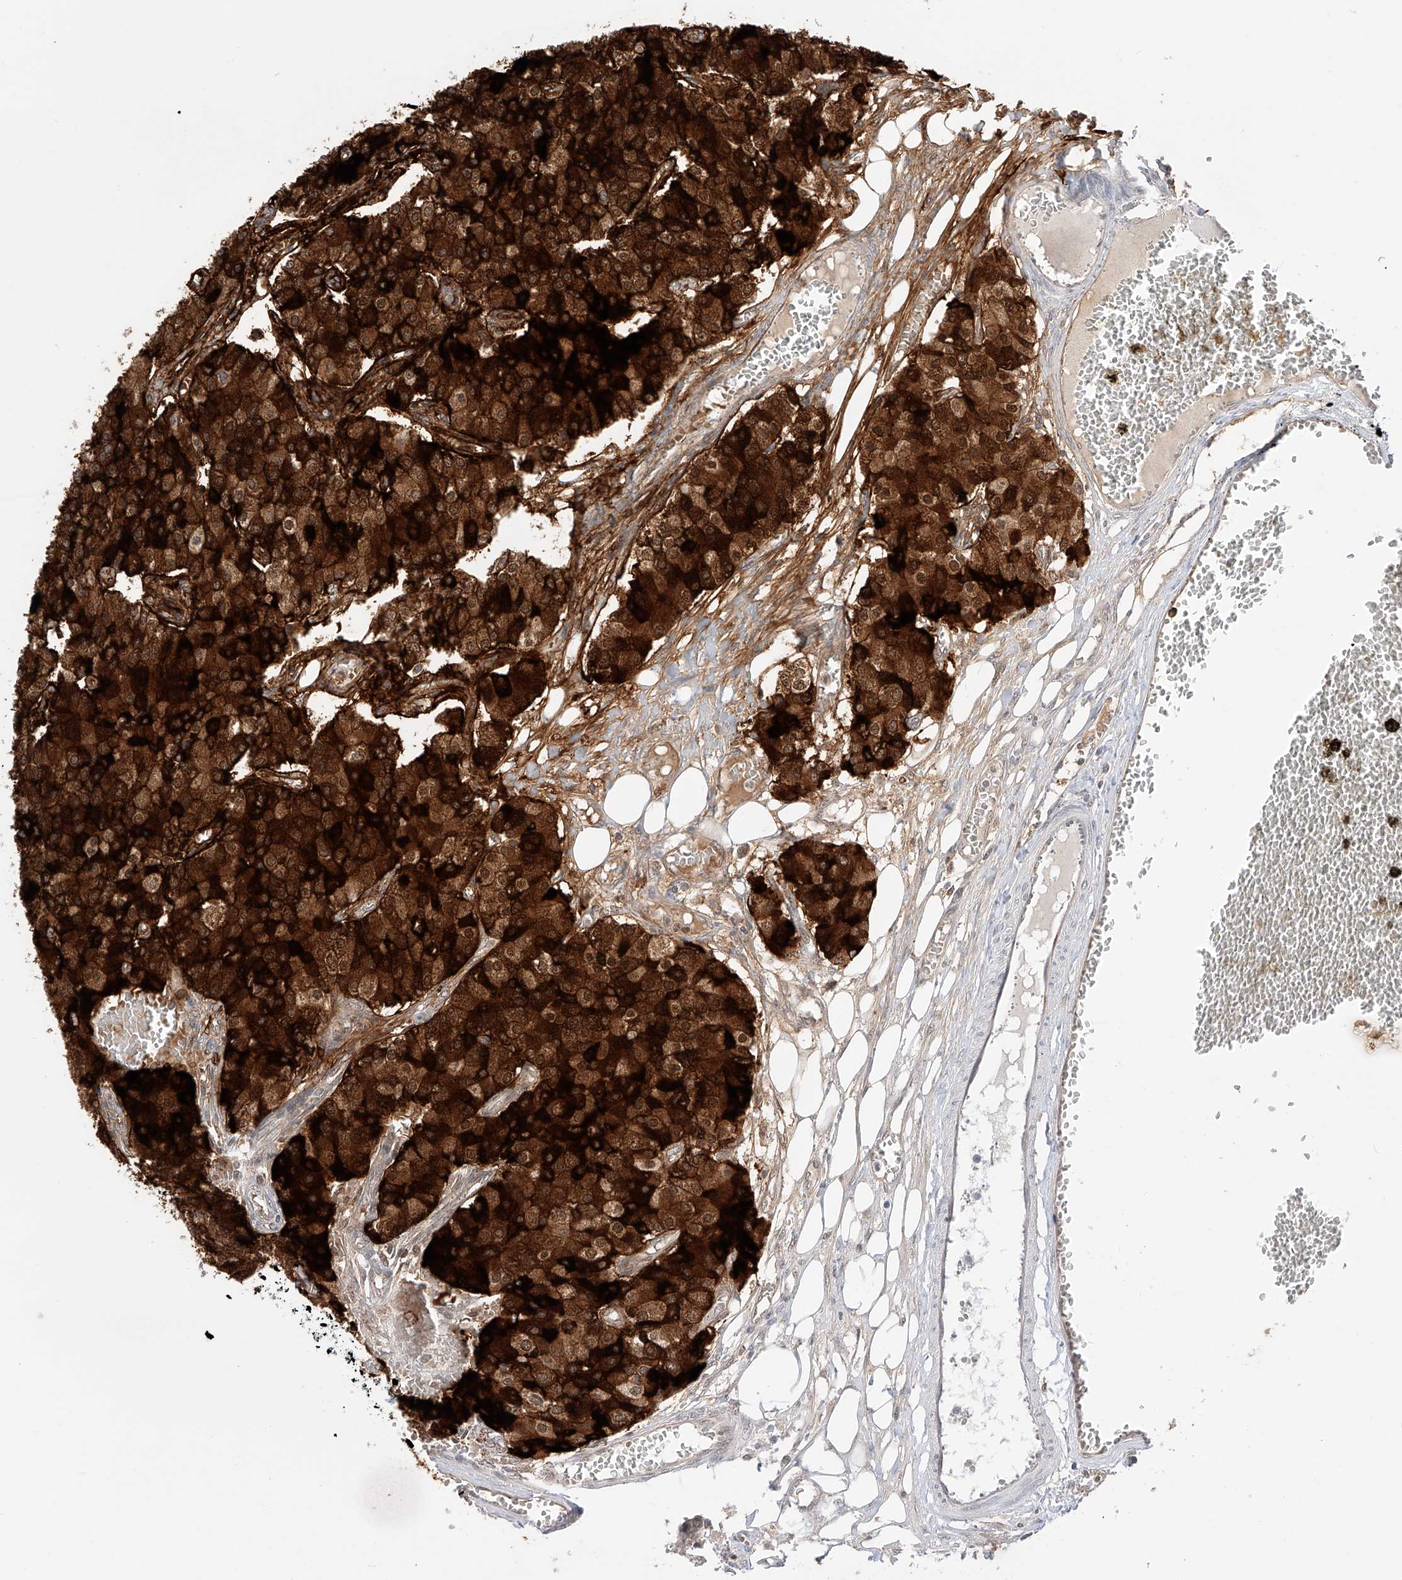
{"staining": {"intensity": "strong", "quantity": ">75%", "location": "cytoplasmic/membranous"}, "tissue": "carcinoid", "cell_type": "Tumor cells", "image_type": "cancer", "snomed": [{"axis": "morphology", "description": "Carcinoid, malignant, NOS"}, {"axis": "topography", "description": "Colon"}], "caption": "Carcinoid stained with IHC shows strong cytoplasmic/membranous positivity in about >75% of tumor cells.", "gene": "POGK", "patient": {"sex": "female", "age": 52}}